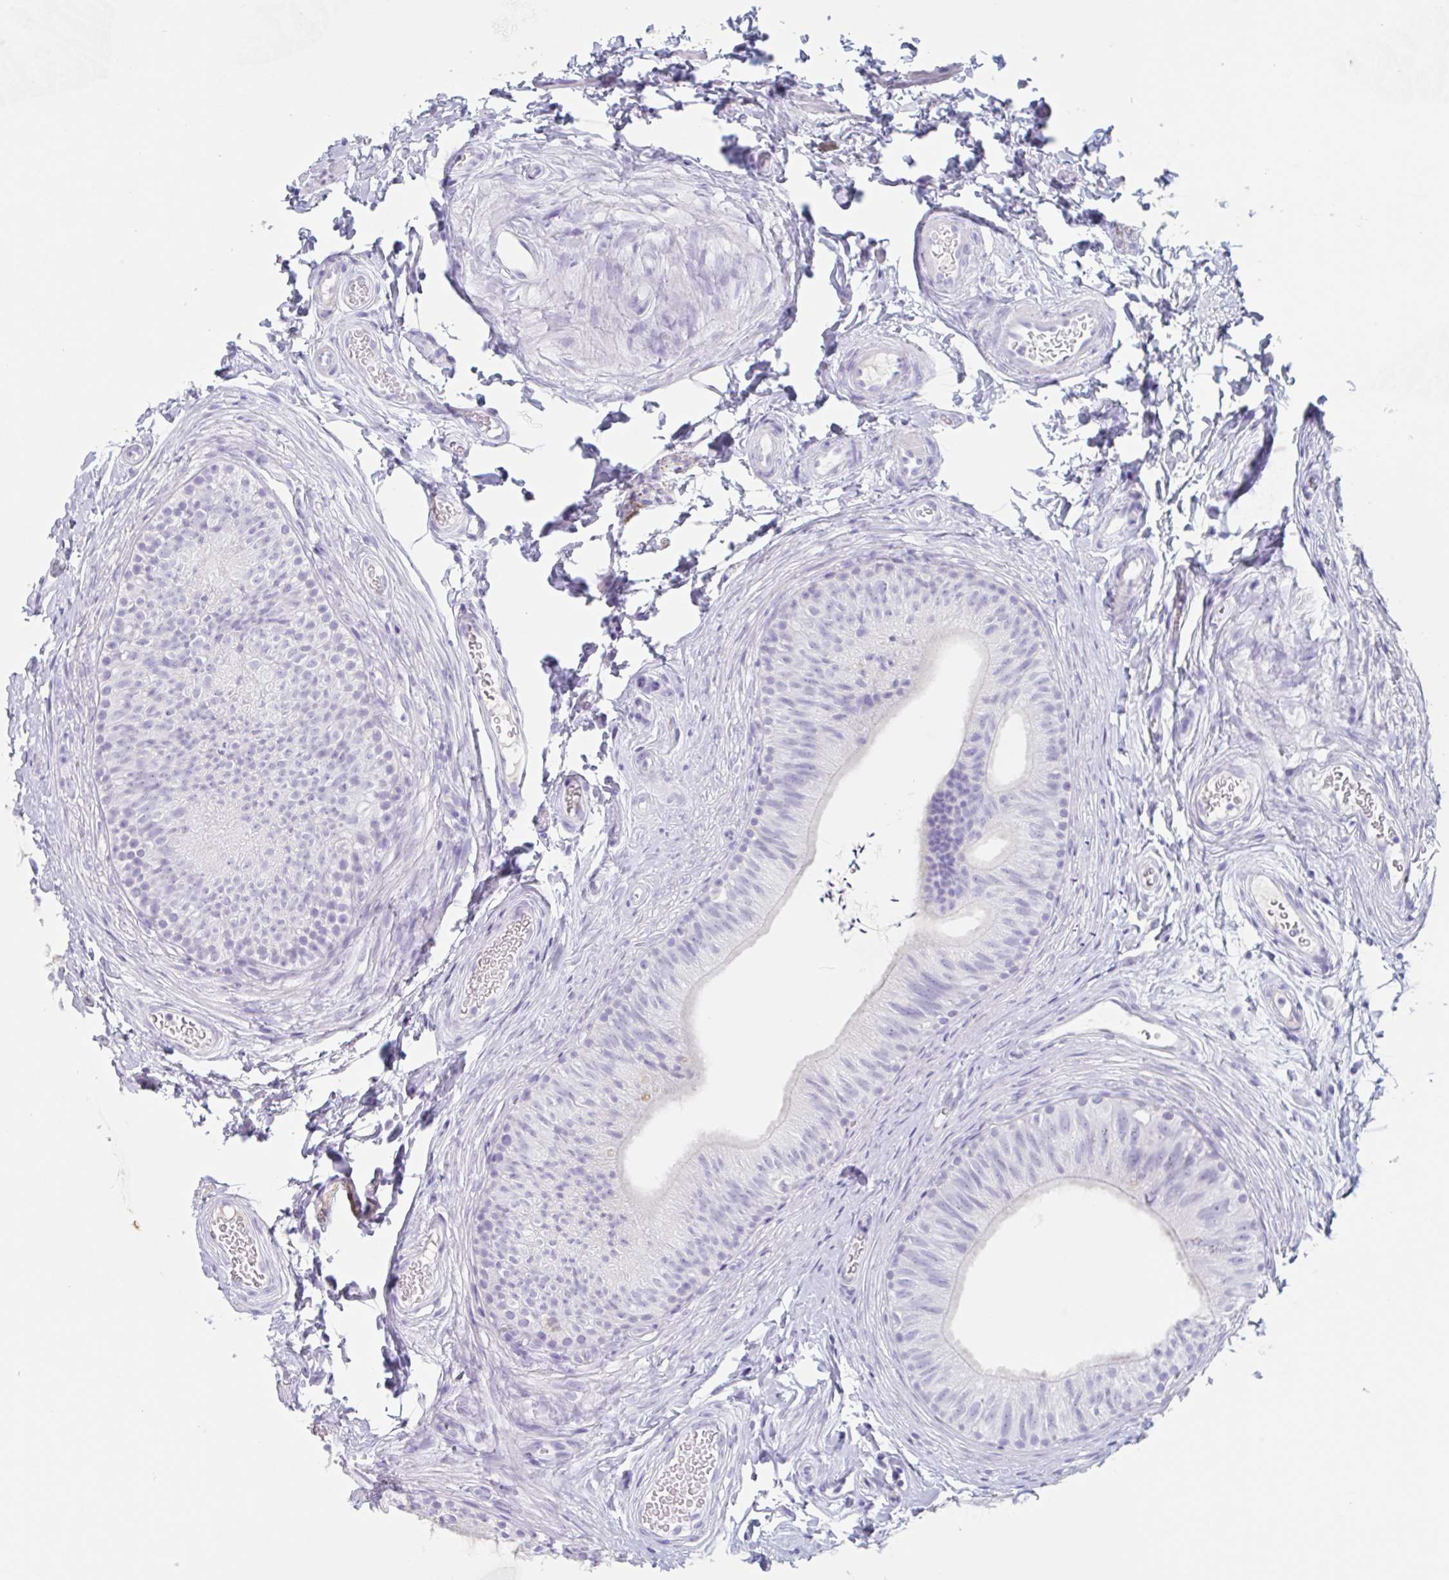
{"staining": {"intensity": "negative", "quantity": "none", "location": "none"}, "tissue": "epididymis", "cell_type": "Glandular cells", "image_type": "normal", "snomed": [{"axis": "morphology", "description": "Normal tissue, NOS"}, {"axis": "topography", "description": "Epididymis, spermatic cord, NOS"}, {"axis": "topography", "description": "Epididymis"}, {"axis": "topography", "description": "Peripheral nerve tissue"}], "caption": "High power microscopy photomicrograph of an immunohistochemistry (IHC) photomicrograph of benign epididymis, revealing no significant expression in glandular cells.", "gene": "EMC4", "patient": {"sex": "male", "age": 29}}